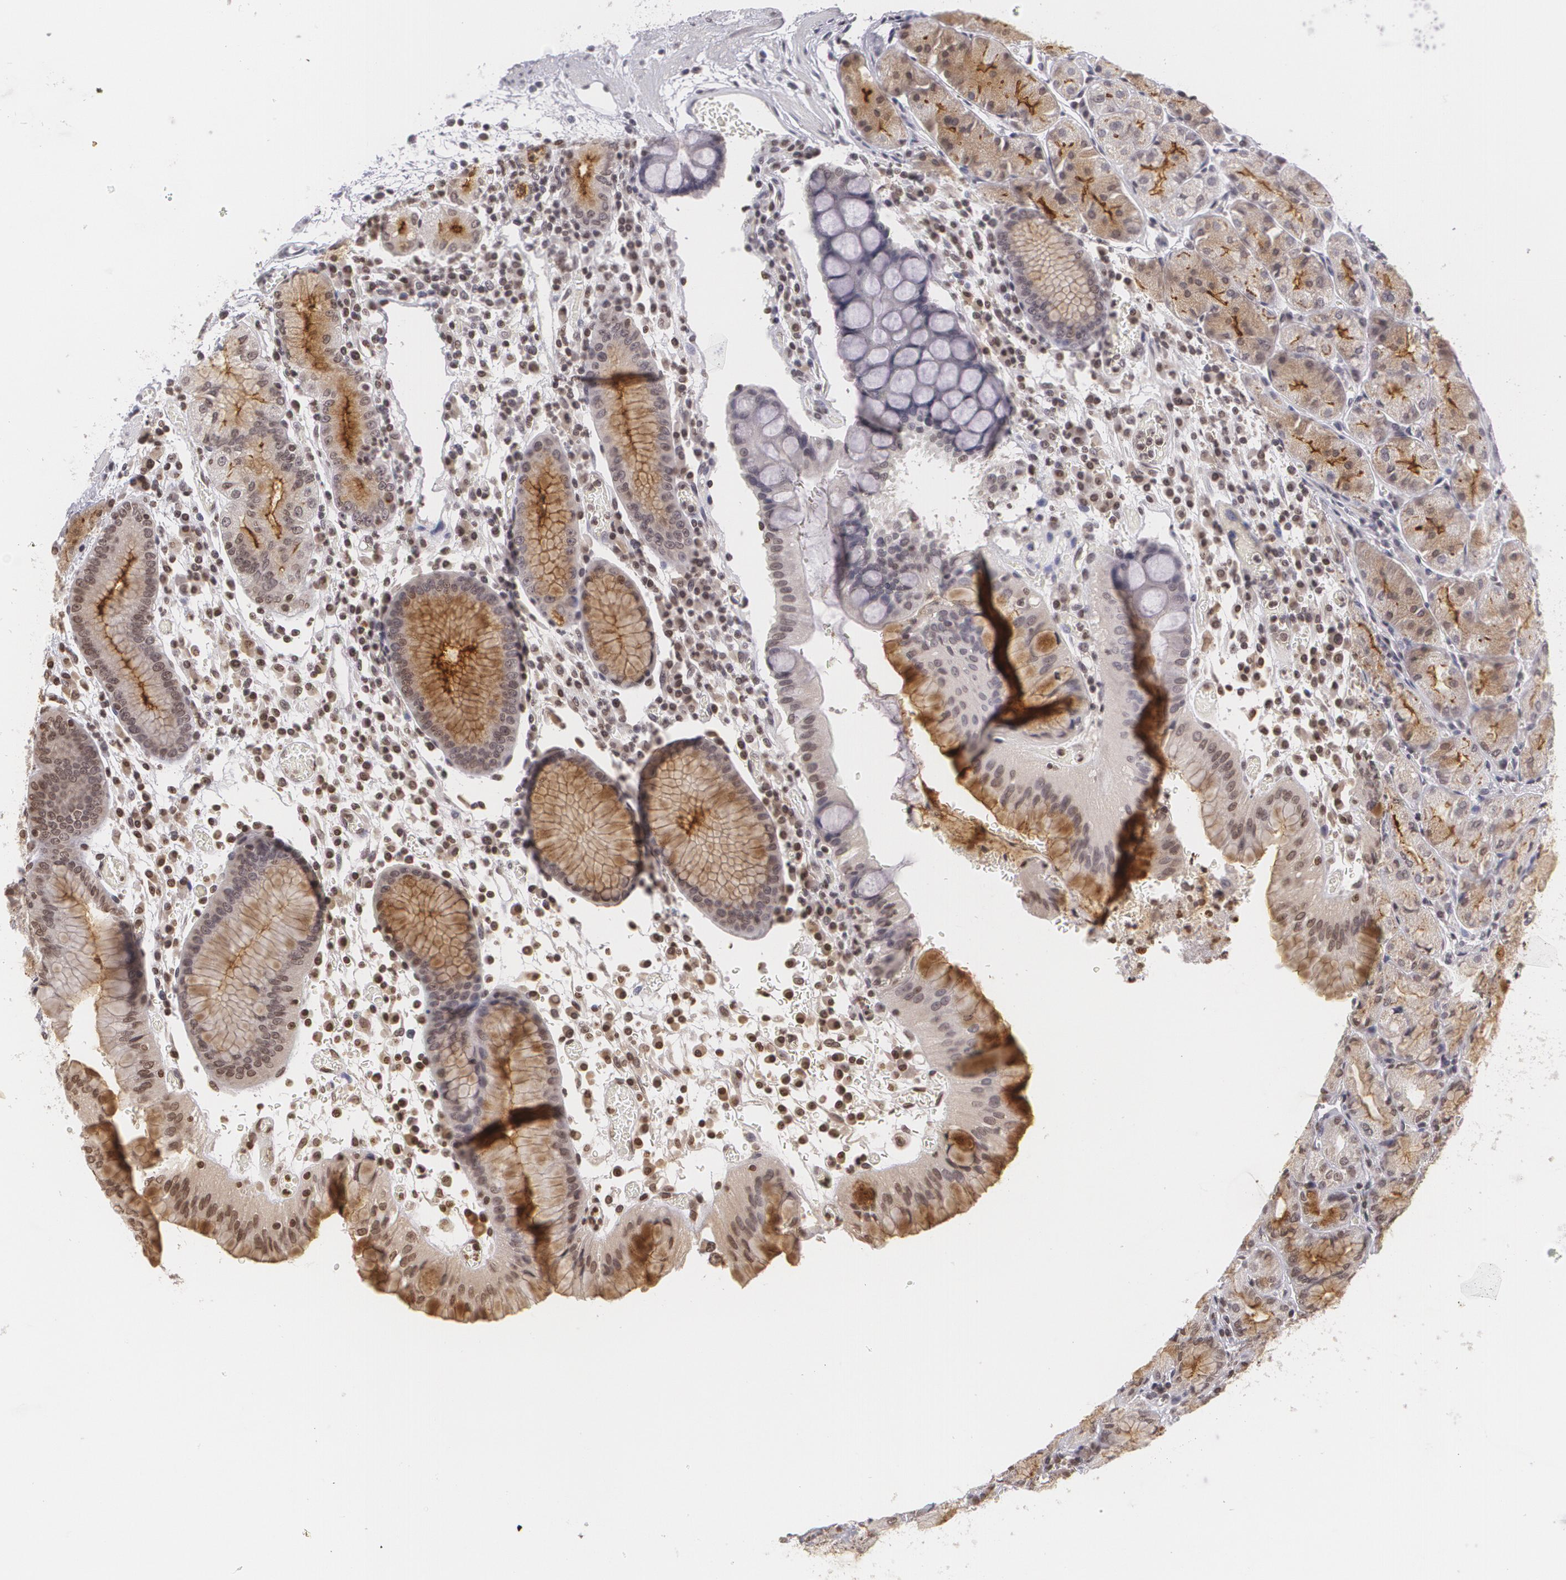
{"staining": {"intensity": "strong", "quantity": ">75%", "location": "cytoplasmic/membranous"}, "tissue": "stomach", "cell_type": "Glandular cells", "image_type": "normal", "snomed": [{"axis": "morphology", "description": "Normal tissue, NOS"}, {"axis": "topography", "description": "Stomach, lower"}], "caption": "Strong cytoplasmic/membranous positivity for a protein is appreciated in approximately >75% of glandular cells of benign stomach using immunohistochemistry (IHC).", "gene": "MUC1", "patient": {"sex": "female", "age": 73}}